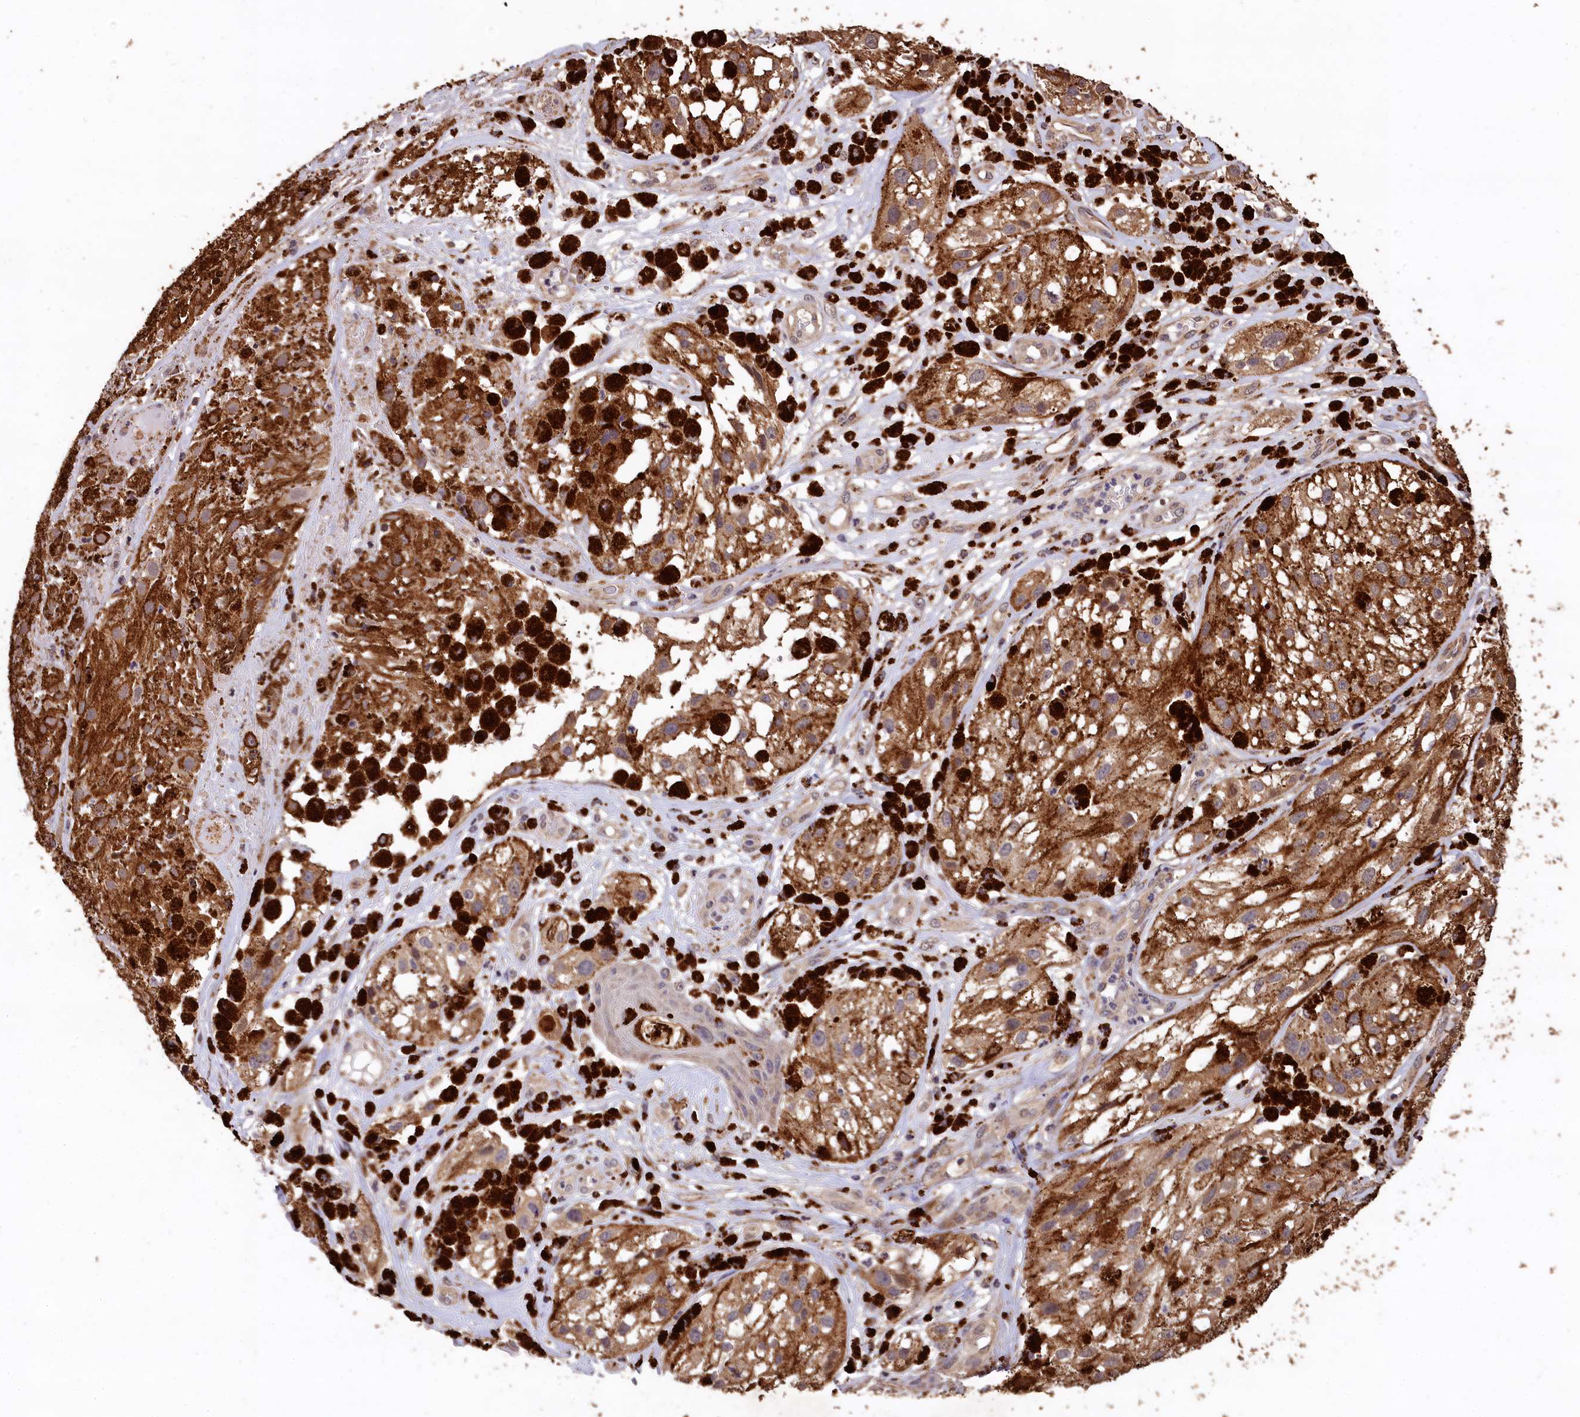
{"staining": {"intensity": "strong", "quantity": ">75%", "location": "cytoplasmic/membranous"}, "tissue": "melanoma", "cell_type": "Tumor cells", "image_type": "cancer", "snomed": [{"axis": "morphology", "description": "Malignant melanoma, NOS"}, {"axis": "topography", "description": "Skin"}], "caption": "A micrograph of human melanoma stained for a protein reveals strong cytoplasmic/membranous brown staining in tumor cells.", "gene": "LSM4", "patient": {"sex": "male", "age": 88}}